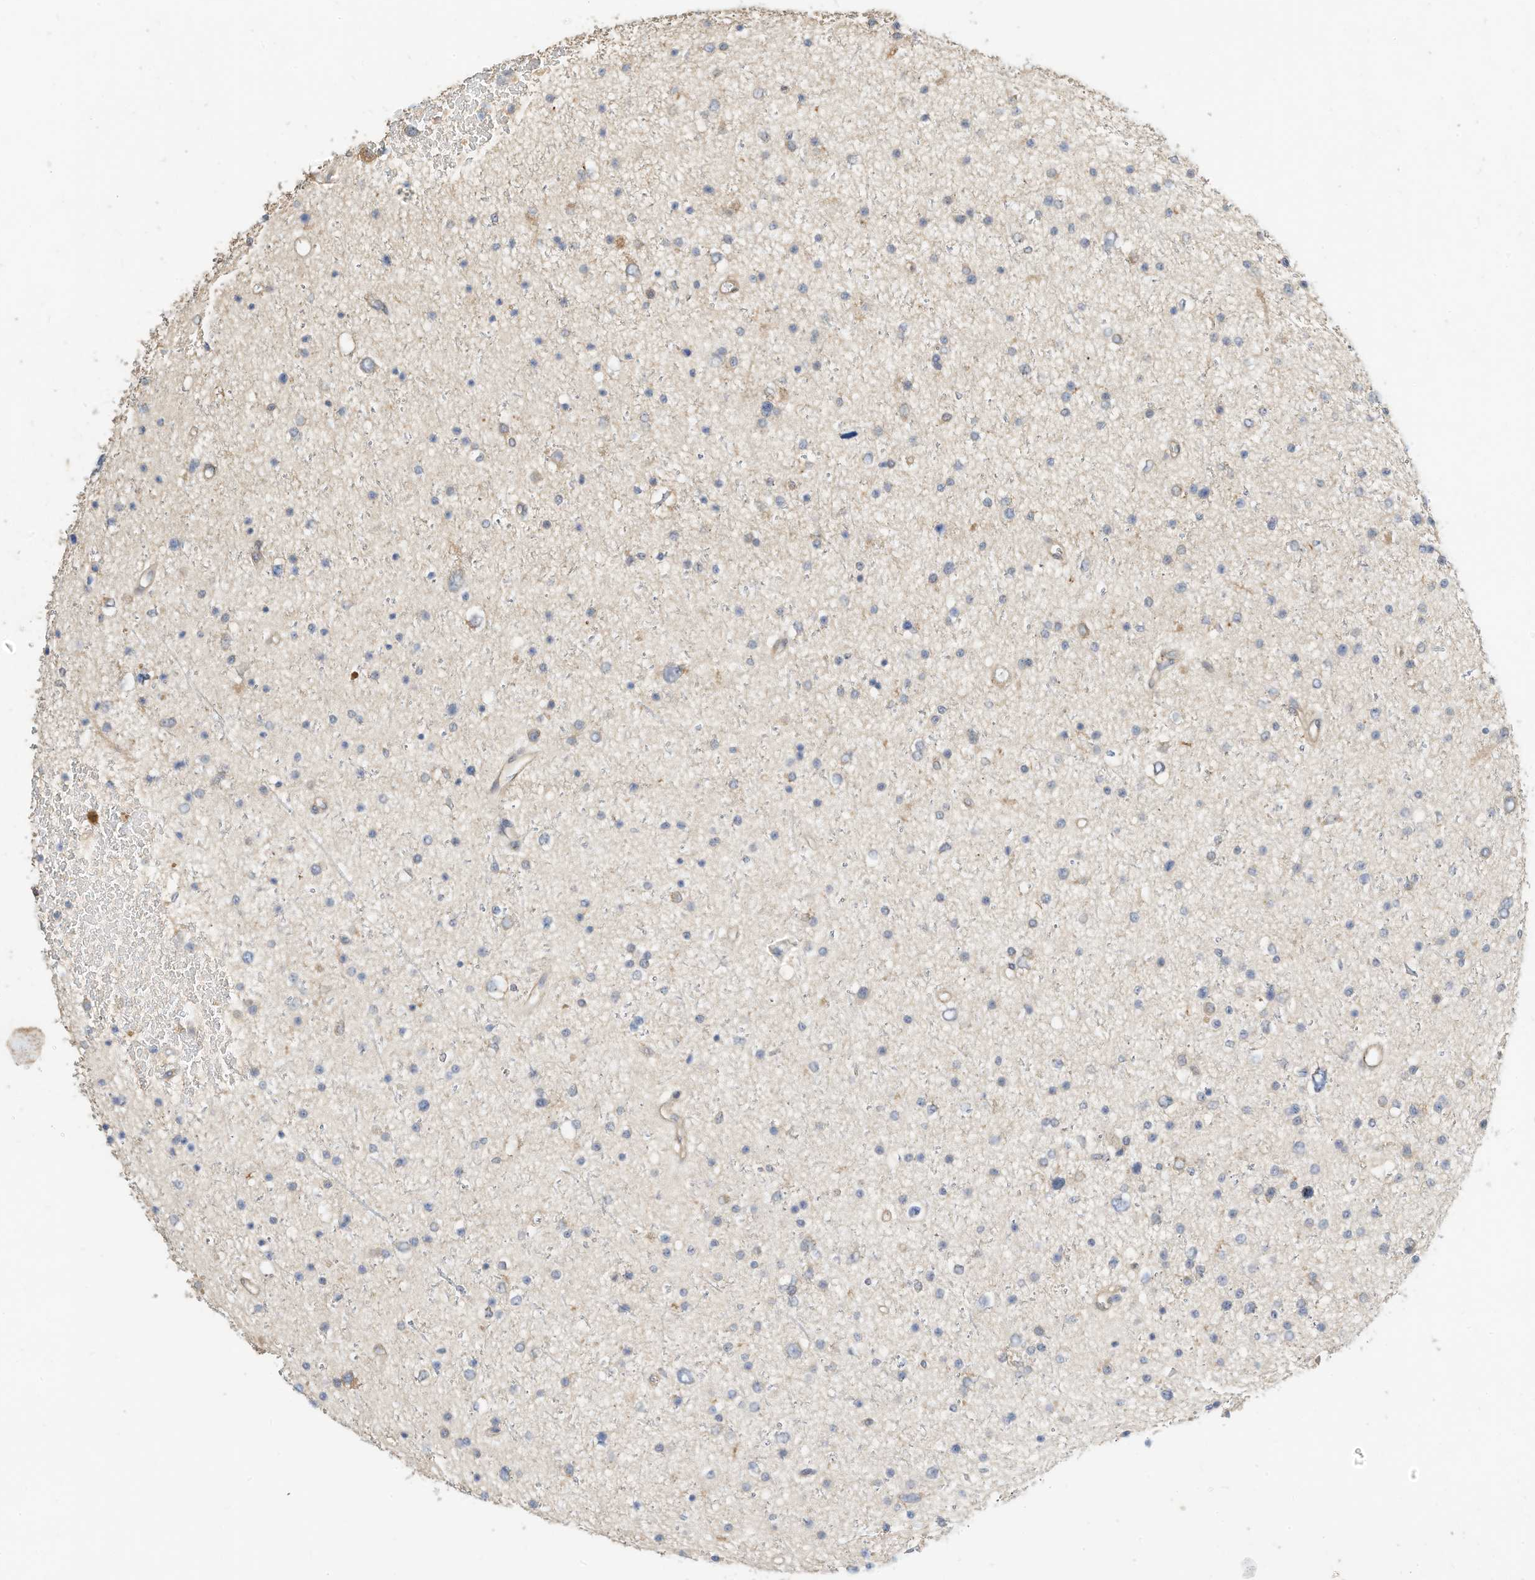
{"staining": {"intensity": "negative", "quantity": "none", "location": "none"}, "tissue": "glioma", "cell_type": "Tumor cells", "image_type": "cancer", "snomed": [{"axis": "morphology", "description": "Glioma, malignant, Low grade"}, {"axis": "topography", "description": "Brain"}], "caption": "This is a micrograph of IHC staining of glioma, which shows no positivity in tumor cells.", "gene": "OFD1", "patient": {"sex": "female", "age": 37}}